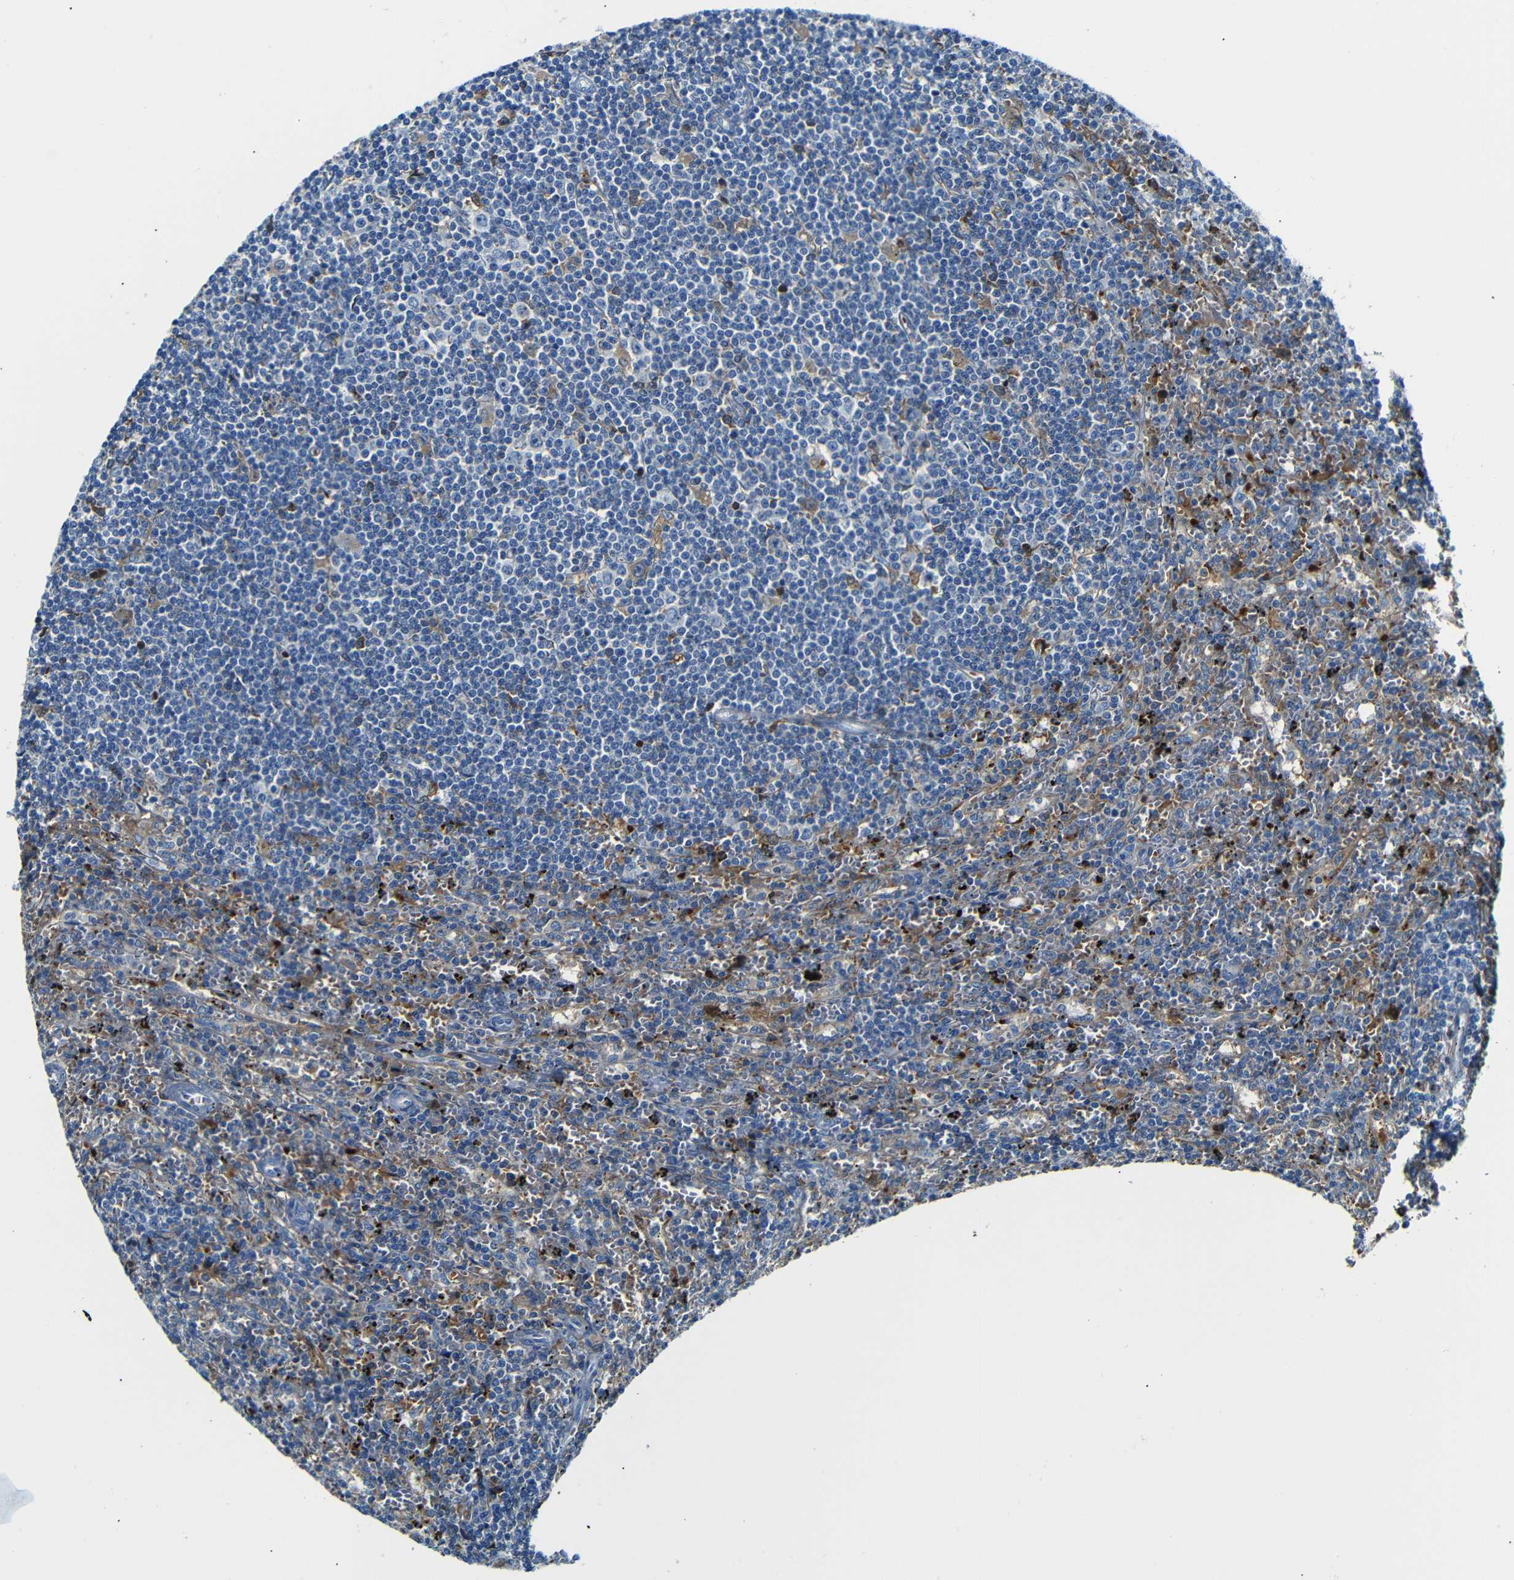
{"staining": {"intensity": "weak", "quantity": "25%-75%", "location": "cytoplasmic/membranous"}, "tissue": "lymphoma", "cell_type": "Tumor cells", "image_type": "cancer", "snomed": [{"axis": "morphology", "description": "Malignant lymphoma, non-Hodgkin's type, Low grade"}, {"axis": "topography", "description": "Spleen"}], "caption": "Brown immunohistochemical staining in human lymphoma reveals weak cytoplasmic/membranous staining in approximately 25%-75% of tumor cells.", "gene": "SERPINA1", "patient": {"sex": "male", "age": 76}}